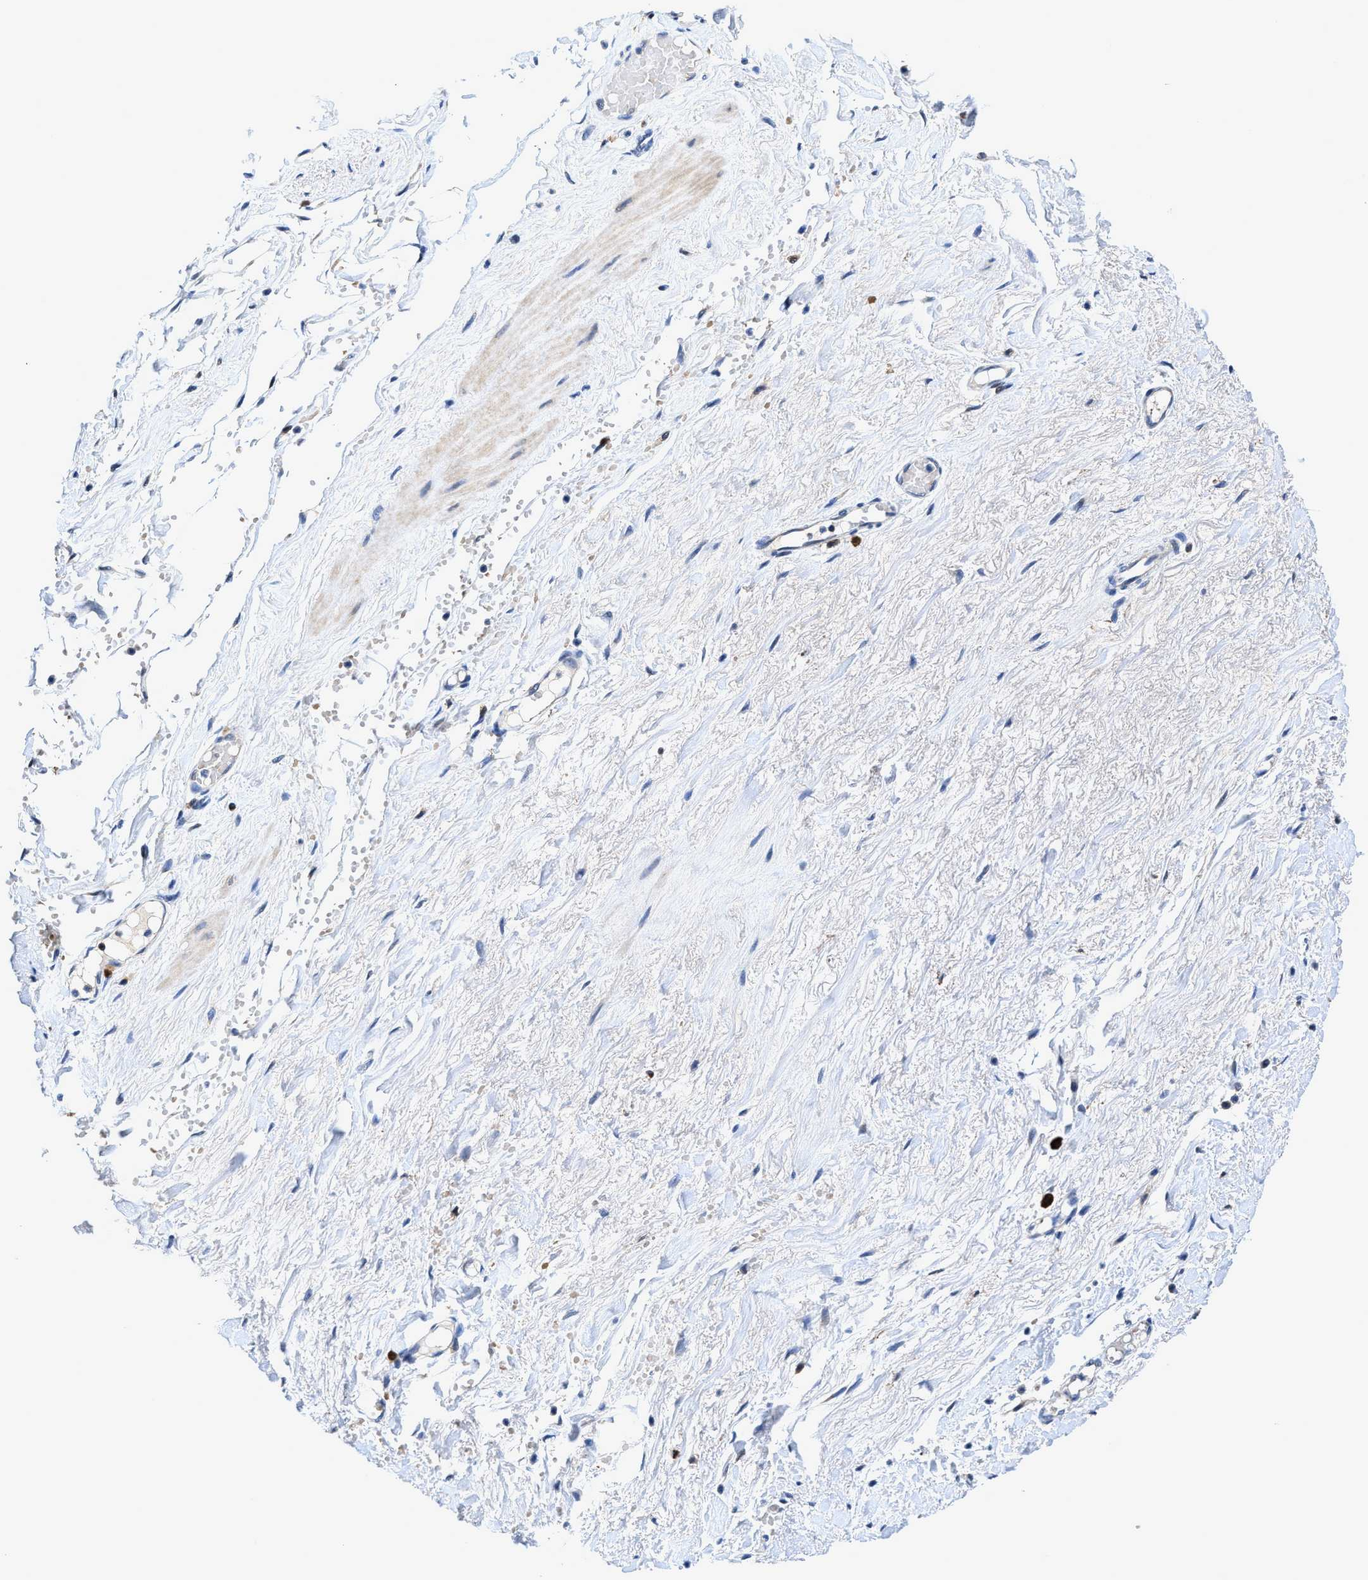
{"staining": {"intensity": "negative", "quantity": "none", "location": "none"}, "tissue": "adipose tissue", "cell_type": "Adipocytes", "image_type": "normal", "snomed": [{"axis": "morphology", "description": "Normal tissue, NOS"}, {"axis": "topography", "description": "Soft tissue"}], "caption": "Human adipose tissue stained for a protein using immunohistochemistry (IHC) demonstrates no staining in adipocytes.", "gene": "RGS10", "patient": {"sex": "male", "age": 72}}